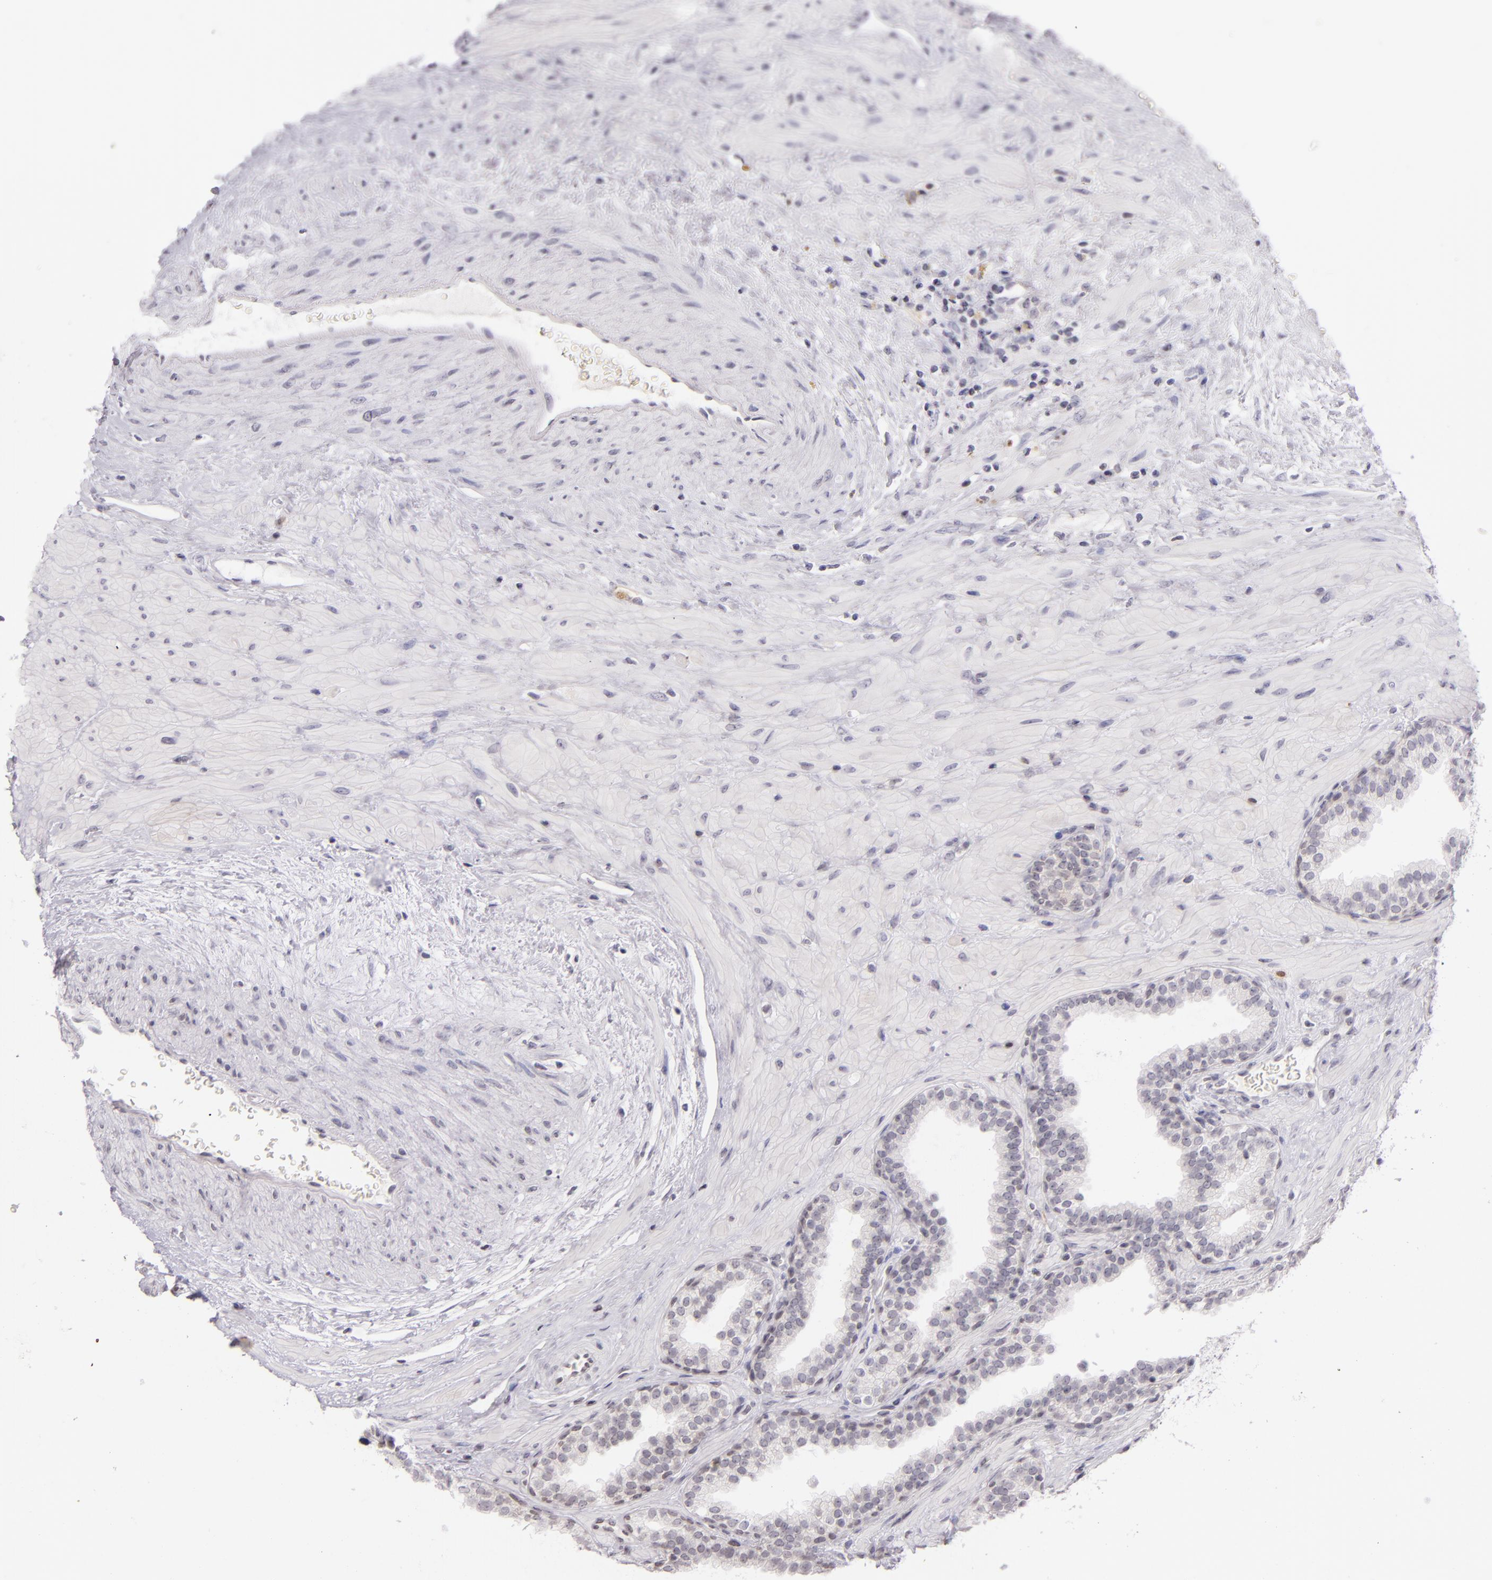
{"staining": {"intensity": "negative", "quantity": "none", "location": "none"}, "tissue": "prostate", "cell_type": "Glandular cells", "image_type": "normal", "snomed": [{"axis": "morphology", "description": "Normal tissue, NOS"}, {"axis": "topography", "description": "Prostate"}], "caption": "Immunohistochemical staining of unremarkable human prostate demonstrates no significant staining in glandular cells.", "gene": "CD40", "patient": {"sex": "male", "age": 51}}